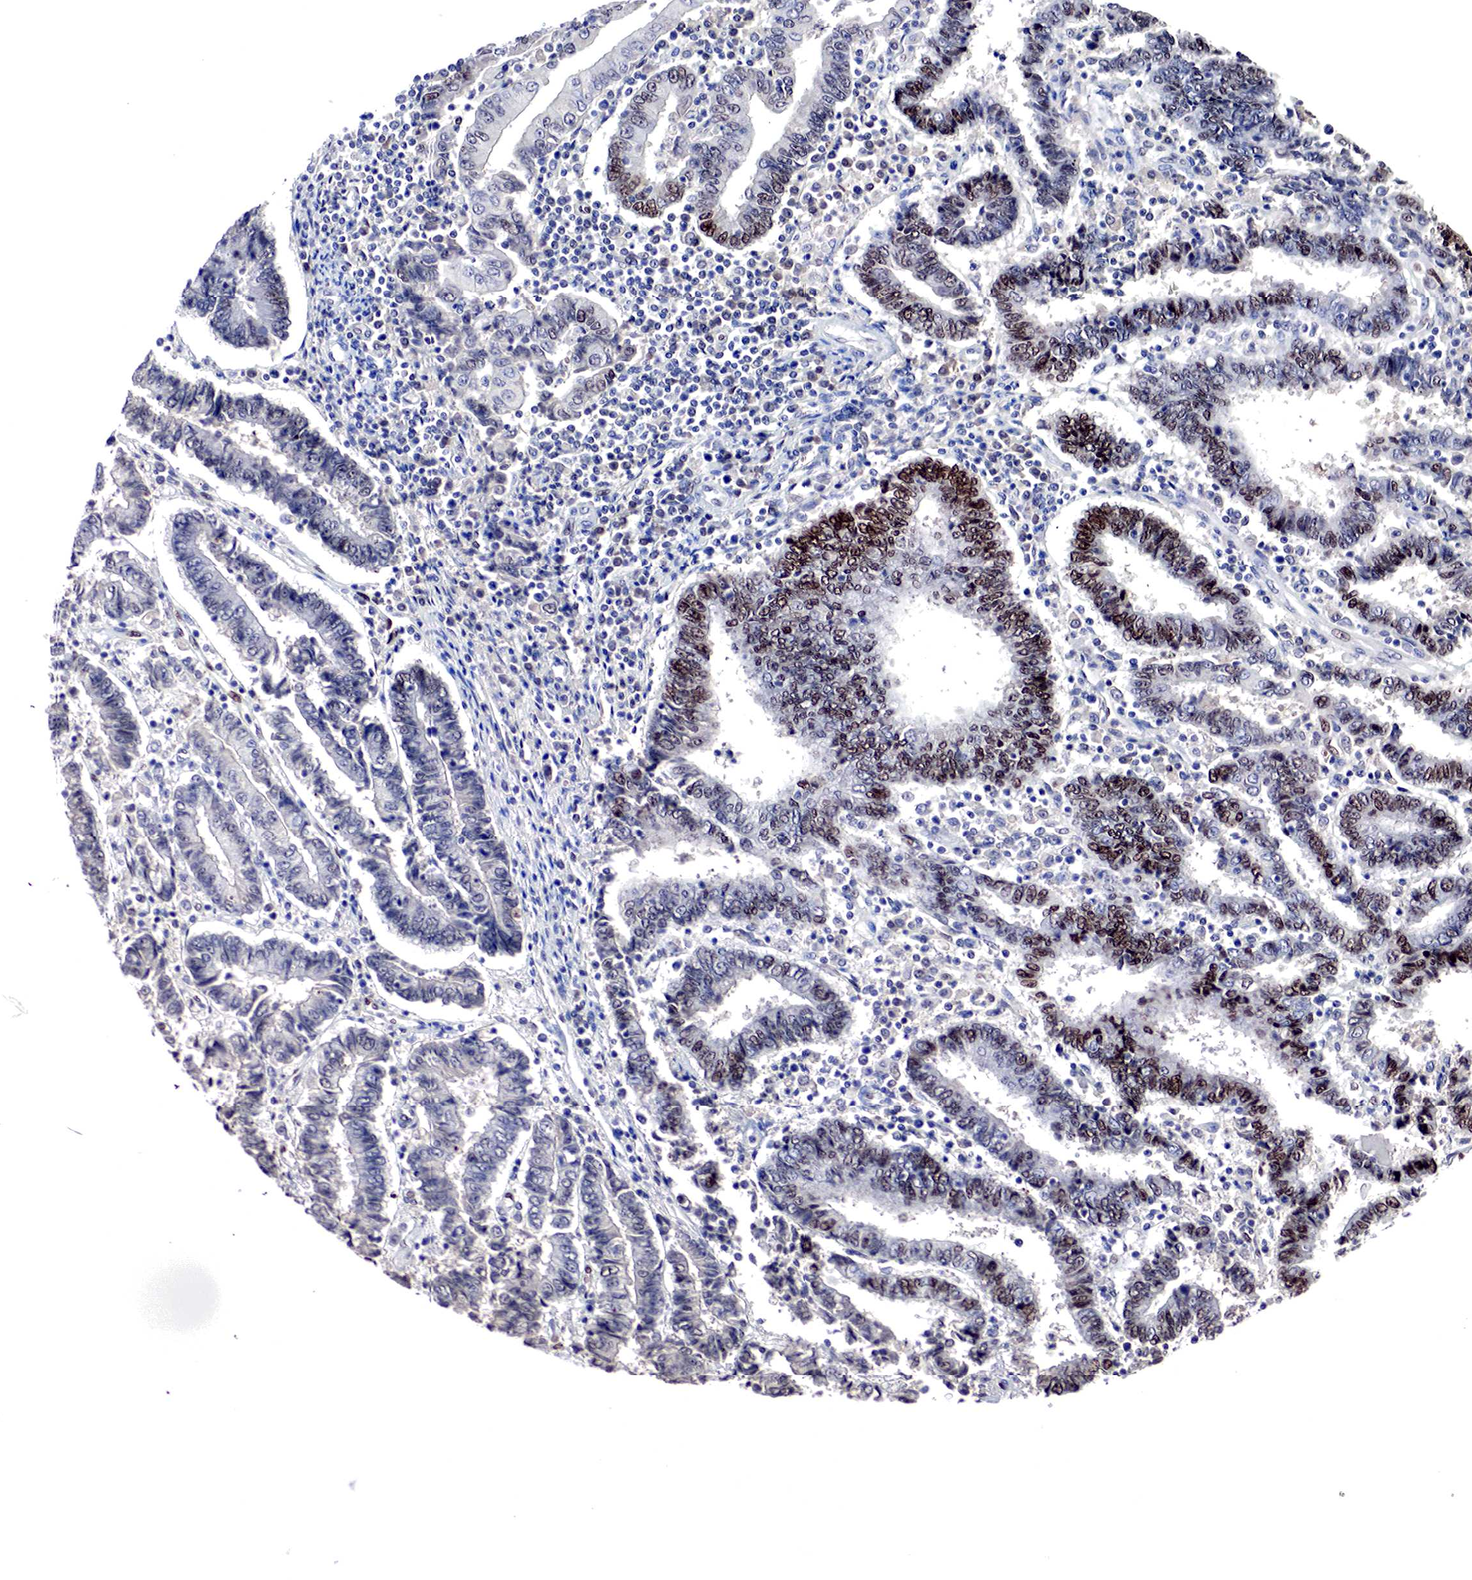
{"staining": {"intensity": "moderate", "quantity": "25%-75%", "location": "nuclear"}, "tissue": "endometrial cancer", "cell_type": "Tumor cells", "image_type": "cancer", "snomed": [{"axis": "morphology", "description": "Adenocarcinoma, NOS"}, {"axis": "topography", "description": "Endometrium"}], "caption": "An IHC histopathology image of neoplastic tissue is shown. Protein staining in brown labels moderate nuclear positivity in endometrial cancer within tumor cells.", "gene": "DACH2", "patient": {"sex": "female", "age": 75}}